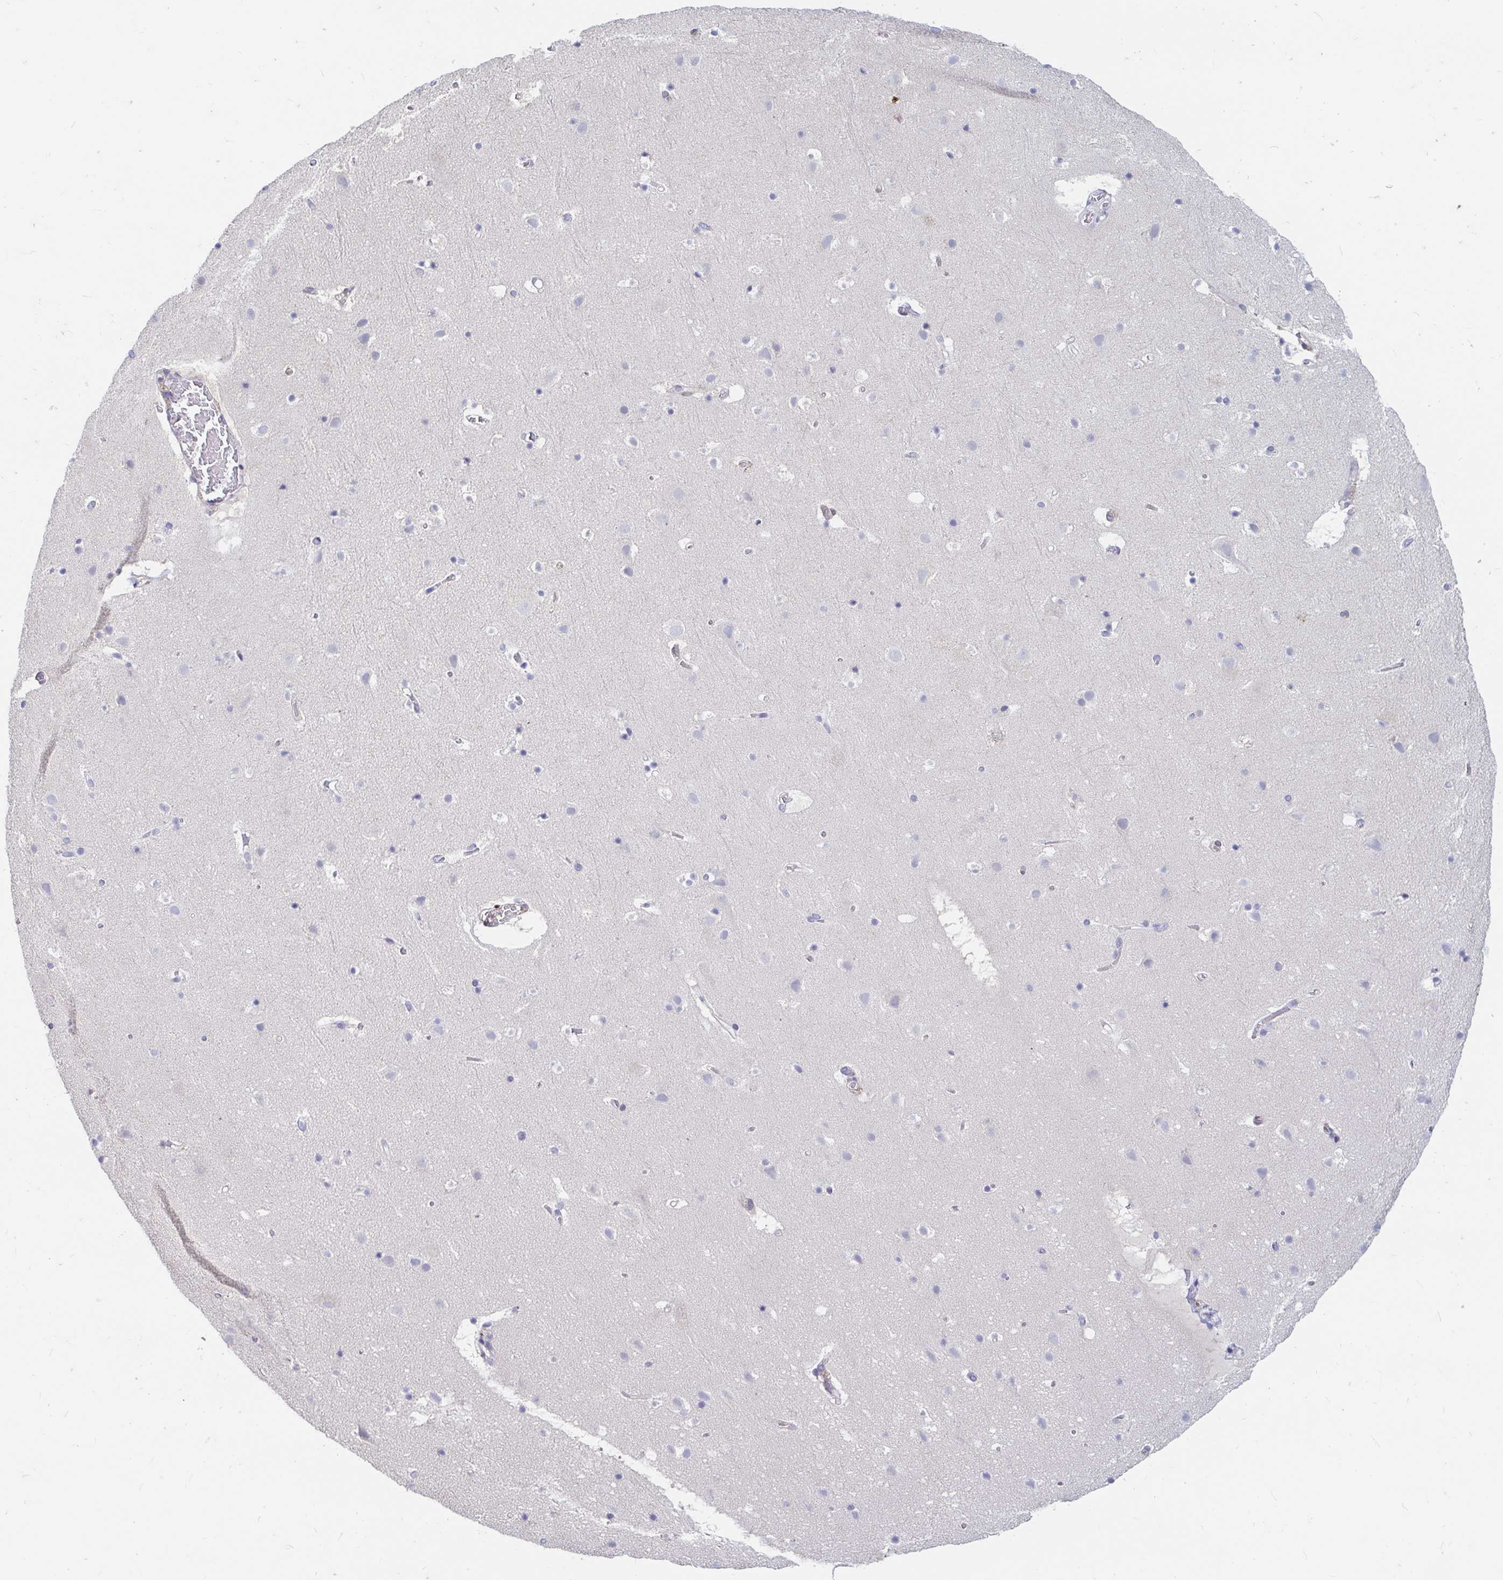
{"staining": {"intensity": "negative", "quantity": "none", "location": "none"}, "tissue": "cerebral cortex", "cell_type": "Endothelial cells", "image_type": "normal", "snomed": [{"axis": "morphology", "description": "Normal tissue, NOS"}, {"axis": "topography", "description": "Cerebral cortex"}], "caption": "The histopathology image displays no significant expression in endothelial cells of cerebral cortex. The staining was performed using DAB (3,3'-diaminobenzidine) to visualize the protein expression in brown, while the nuclei were stained in blue with hematoxylin (Magnification: 20x).", "gene": "ADH1A", "patient": {"sex": "female", "age": 42}}